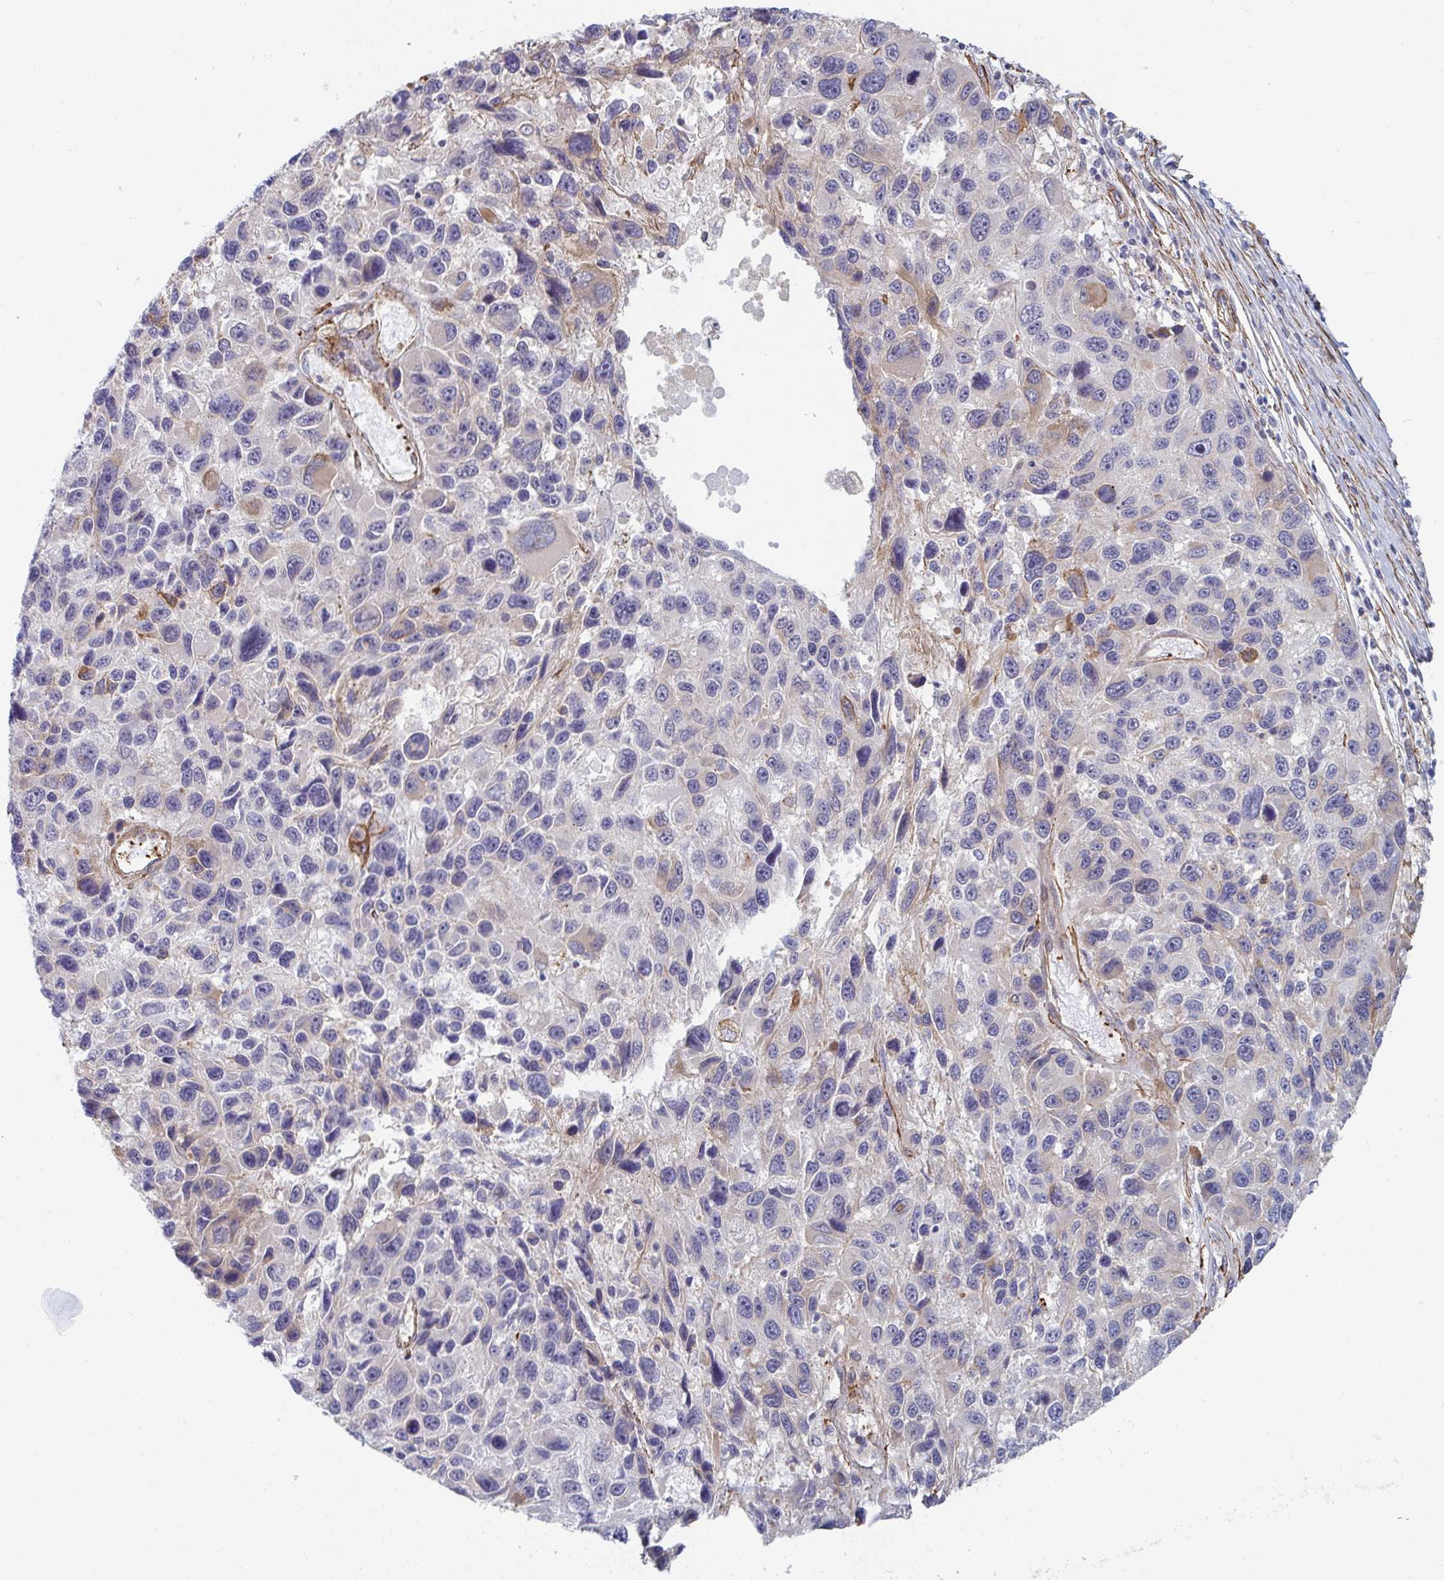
{"staining": {"intensity": "moderate", "quantity": "<25%", "location": "cytoplasmic/membranous"}, "tissue": "melanoma", "cell_type": "Tumor cells", "image_type": "cancer", "snomed": [{"axis": "morphology", "description": "Malignant melanoma, NOS"}, {"axis": "topography", "description": "Skin"}], "caption": "IHC micrograph of human malignant melanoma stained for a protein (brown), which shows low levels of moderate cytoplasmic/membranous positivity in about <25% of tumor cells.", "gene": "NEURL4", "patient": {"sex": "male", "age": 53}}